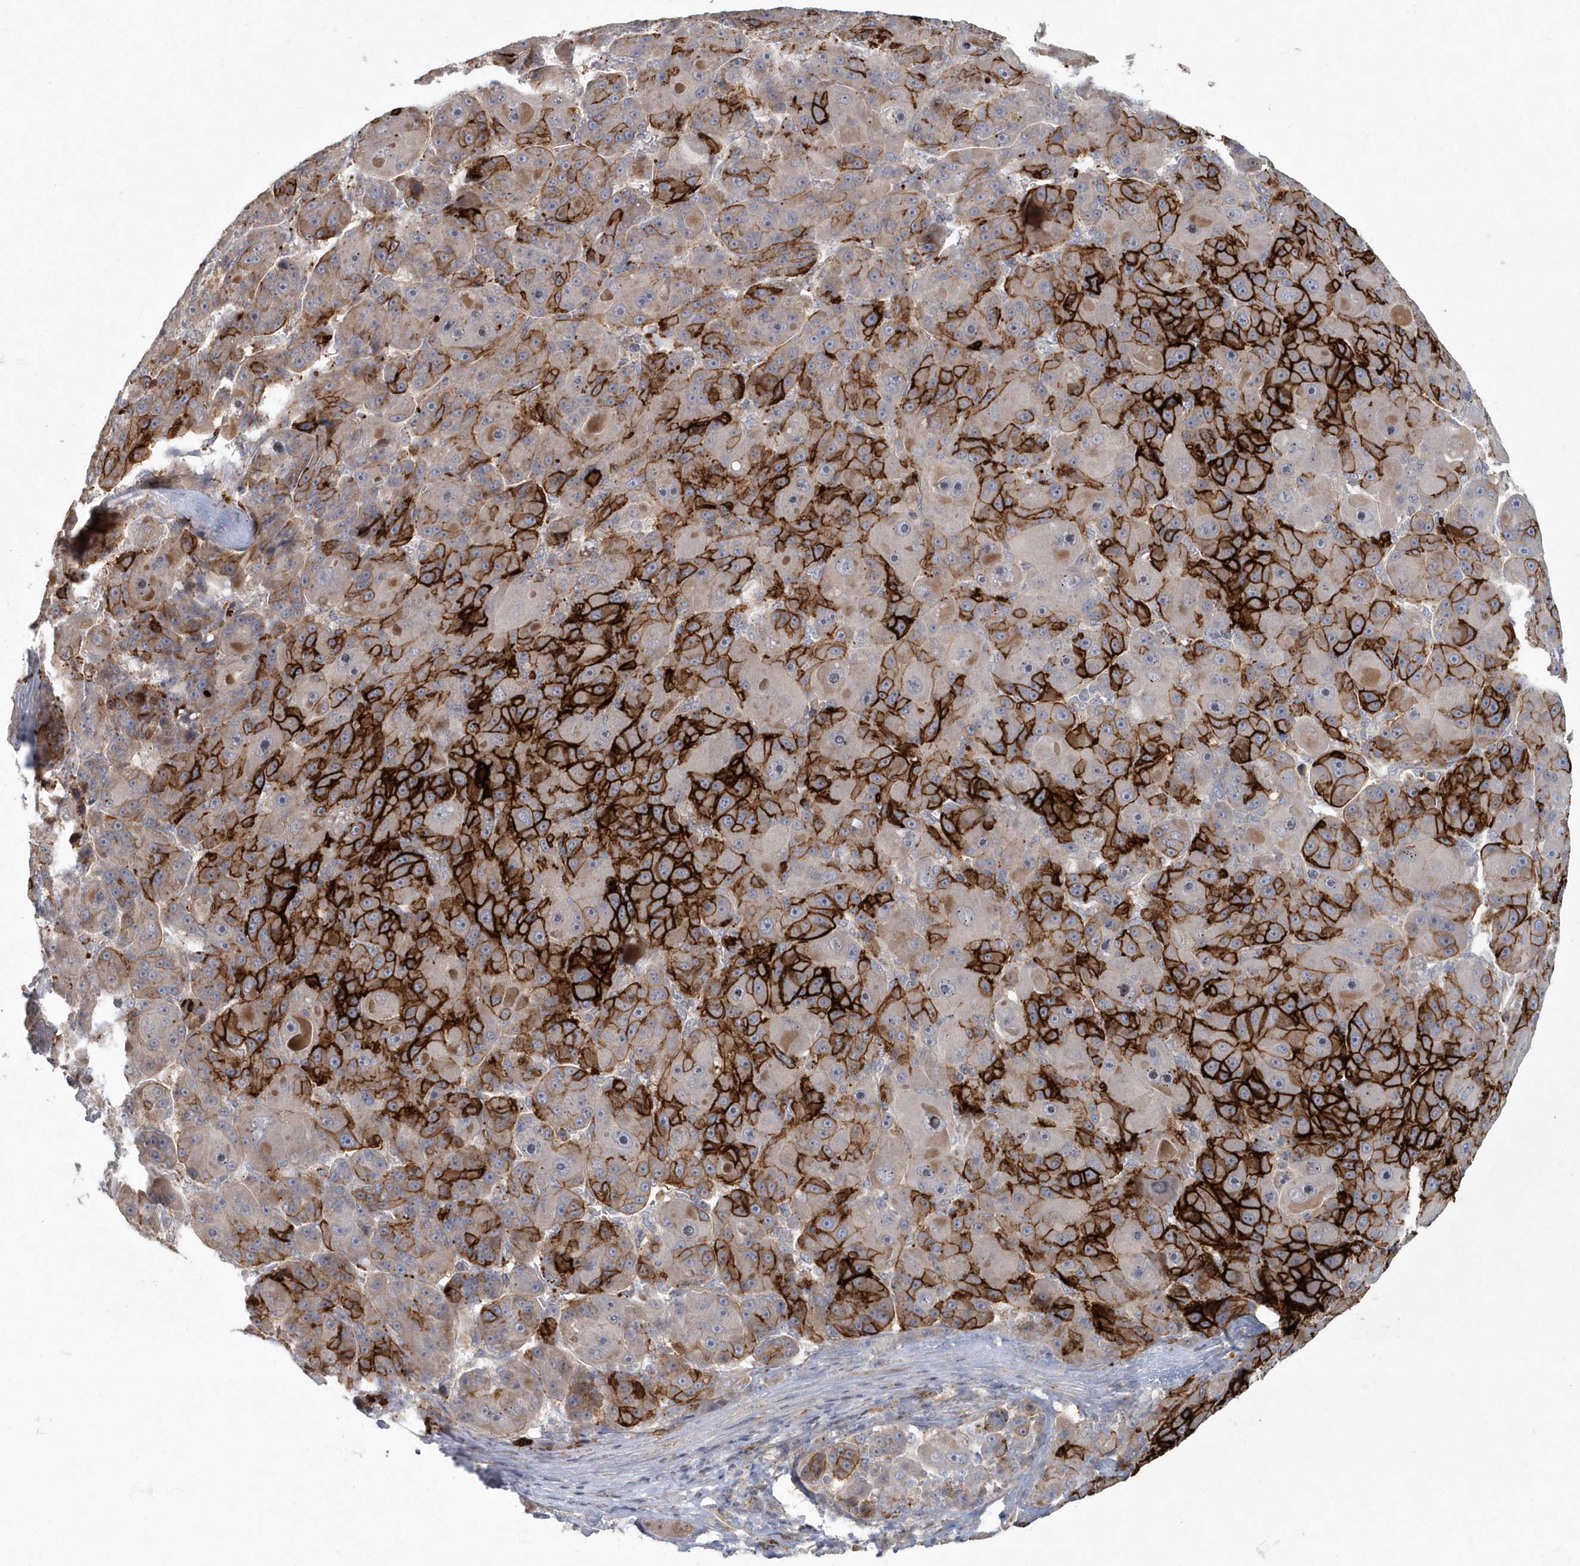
{"staining": {"intensity": "strong", "quantity": "25%-75%", "location": "cytoplasmic/membranous"}, "tissue": "liver cancer", "cell_type": "Tumor cells", "image_type": "cancer", "snomed": [{"axis": "morphology", "description": "Carcinoma, Hepatocellular, NOS"}, {"axis": "topography", "description": "Liver"}], "caption": "Immunohistochemical staining of hepatocellular carcinoma (liver) shows strong cytoplasmic/membranous protein expression in approximately 25%-75% of tumor cells.", "gene": "ARHGEF38", "patient": {"sex": "male", "age": 76}}